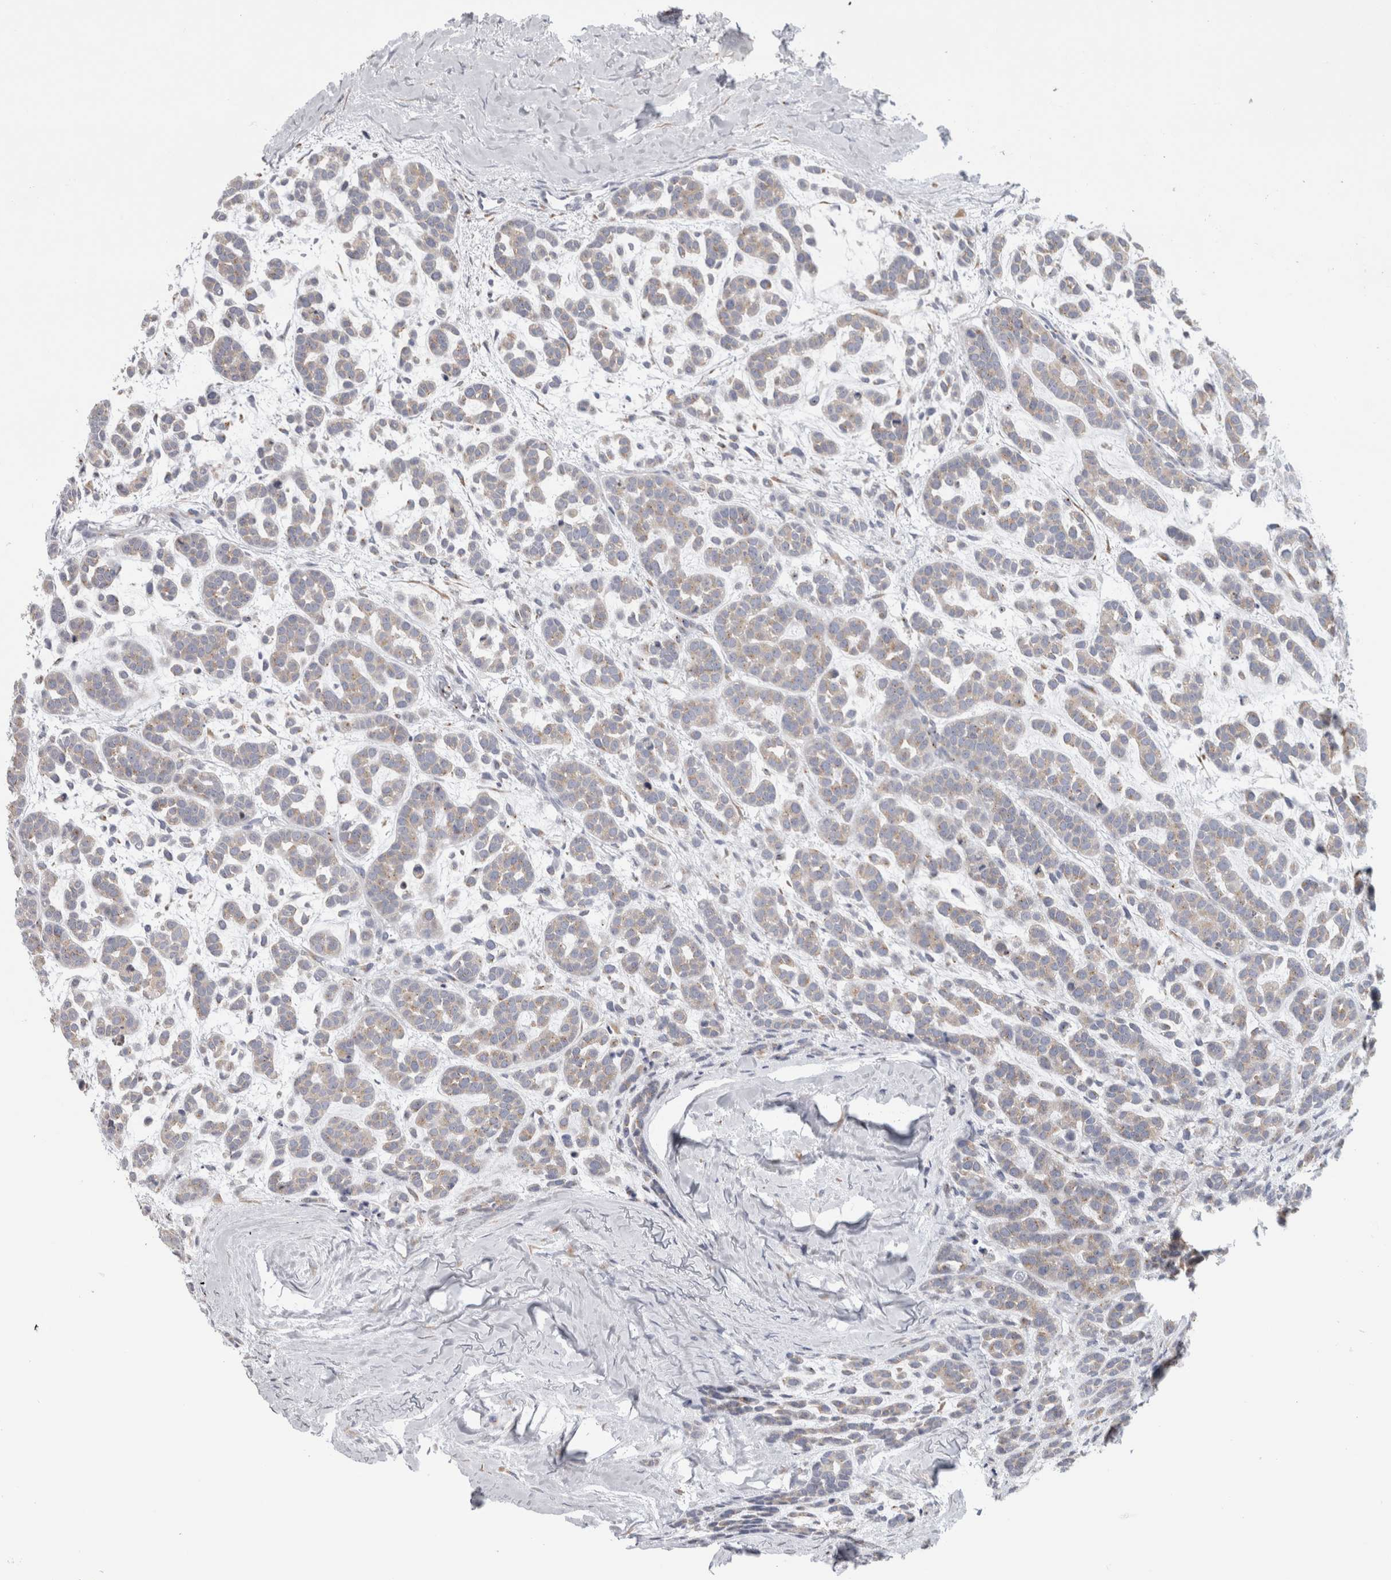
{"staining": {"intensity": "negative", "quantity": "none", "location": "none"}, "tissue": "head and neck cancer", "cell_type": "Tumor cells", "image_type": "cancer", "snomed": [{"axis": "morphology", "description": "Adenocarcinoma, NOS"}, {"axis": "morphology", "description": "Adenoma, NOS"}, {"axis": "topography", "description": "Head-Neck"}], "caption": "Immunohistochemistry (IHC) of head and neck cancer (adenocarcinoma) reveals no staining in tumor cells. (DAB (3,3'-diaminobenzidine) immunohistochemistry (IHC) visualized using brightfield microscopy, high magnification).", "gene": "AKAP9", "patient": {"sex": "female", "age": 55}}